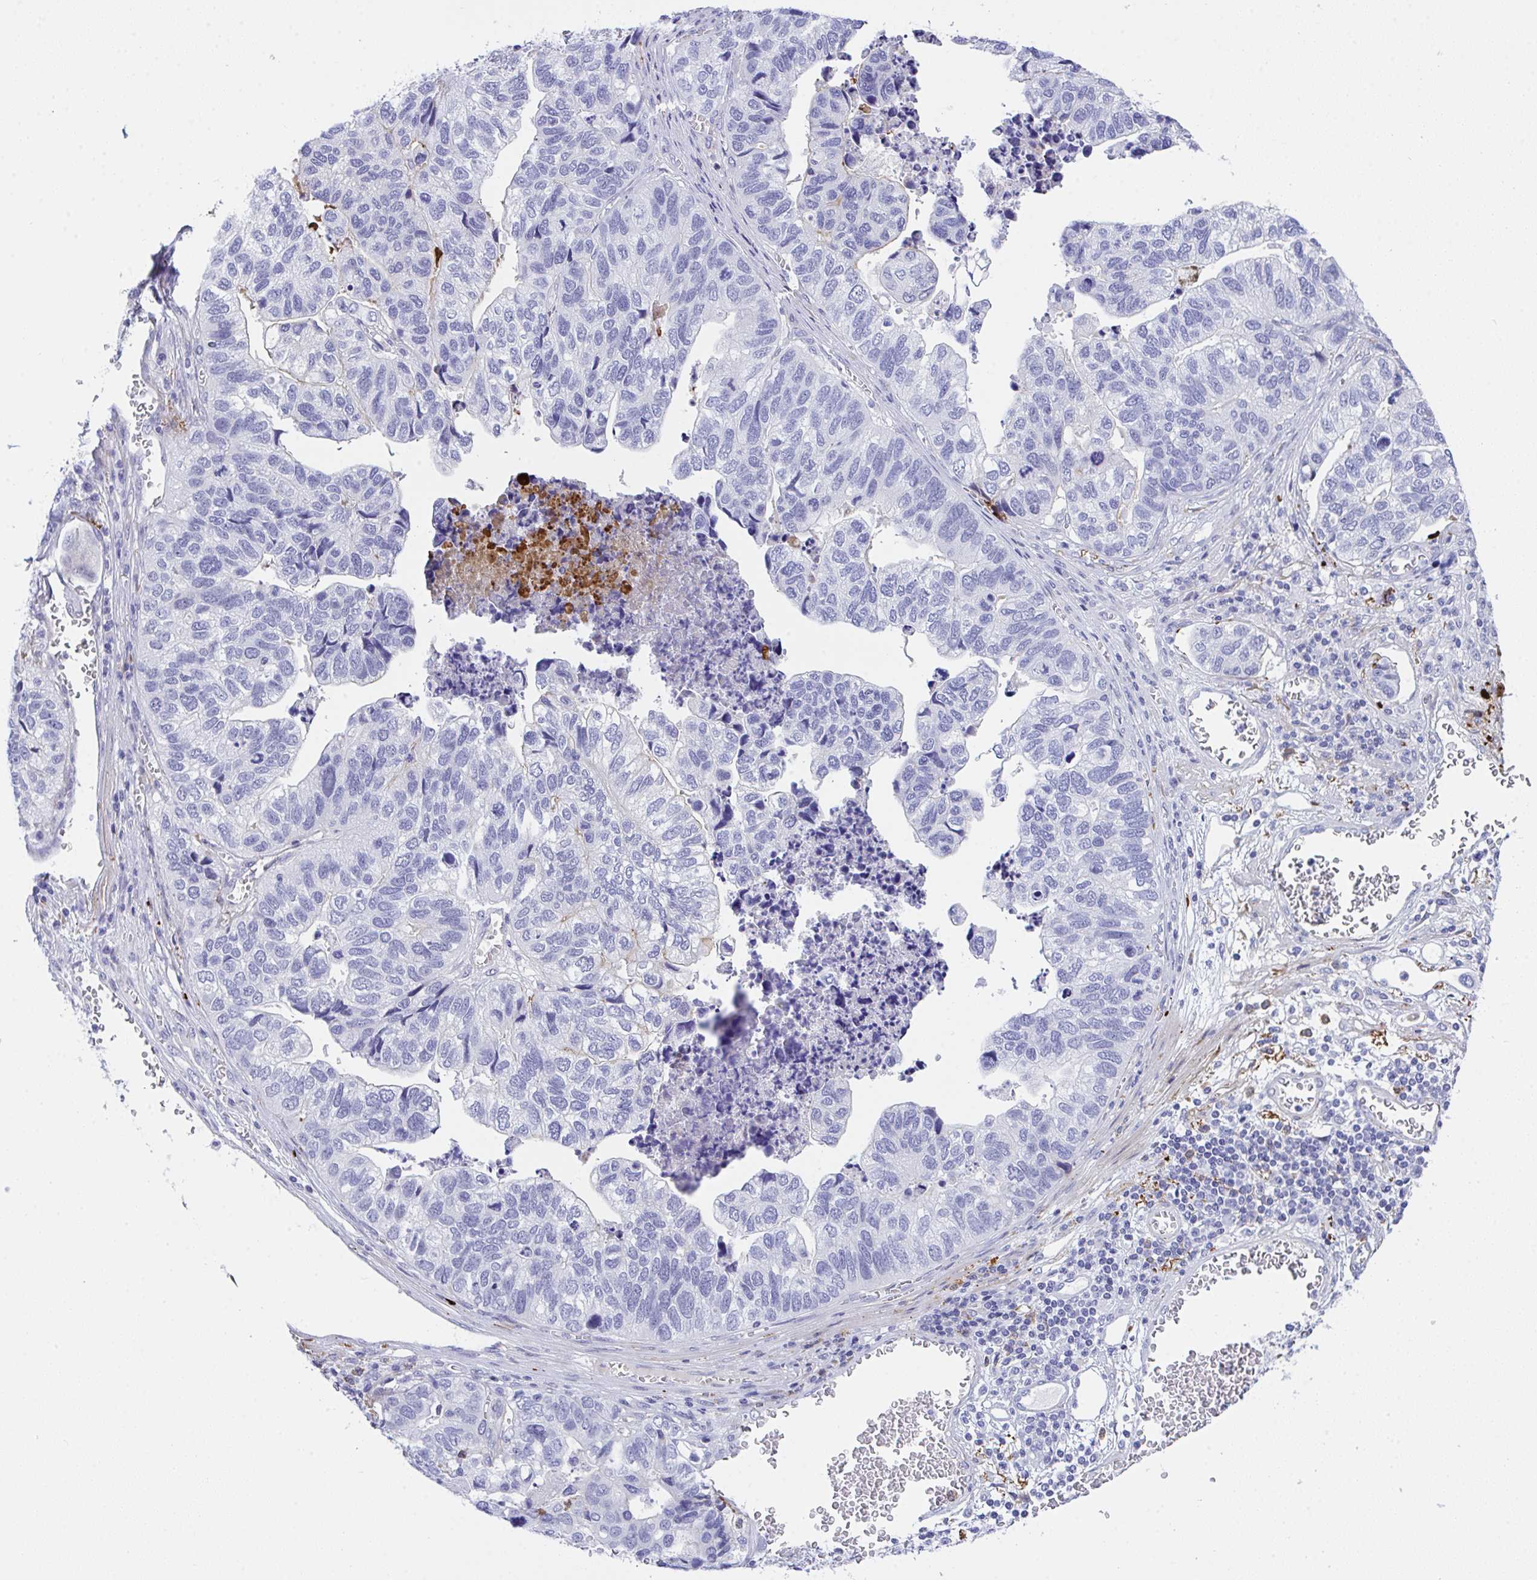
{"staining": {"intensity": "negative", "quantity": "none", "location": "none"}, "tissue": "stomach cancer", "cell_type": "Tumor cells", "image_type": "cancer", "snomed": [{"axis": "morphology", "description": "Adenocarcinoma, NOS"}, {"axis": "topography", "description": "Stomach, upper"}], "caption": "Immunohistochemistry histopathology image of human stomach cancer stained for a protein (brown), which displays no positivity in tumor cells. Nuclei are stained in blue.", "gene": "KMT2E", "patient": {"sex": "female", "age": 67}}